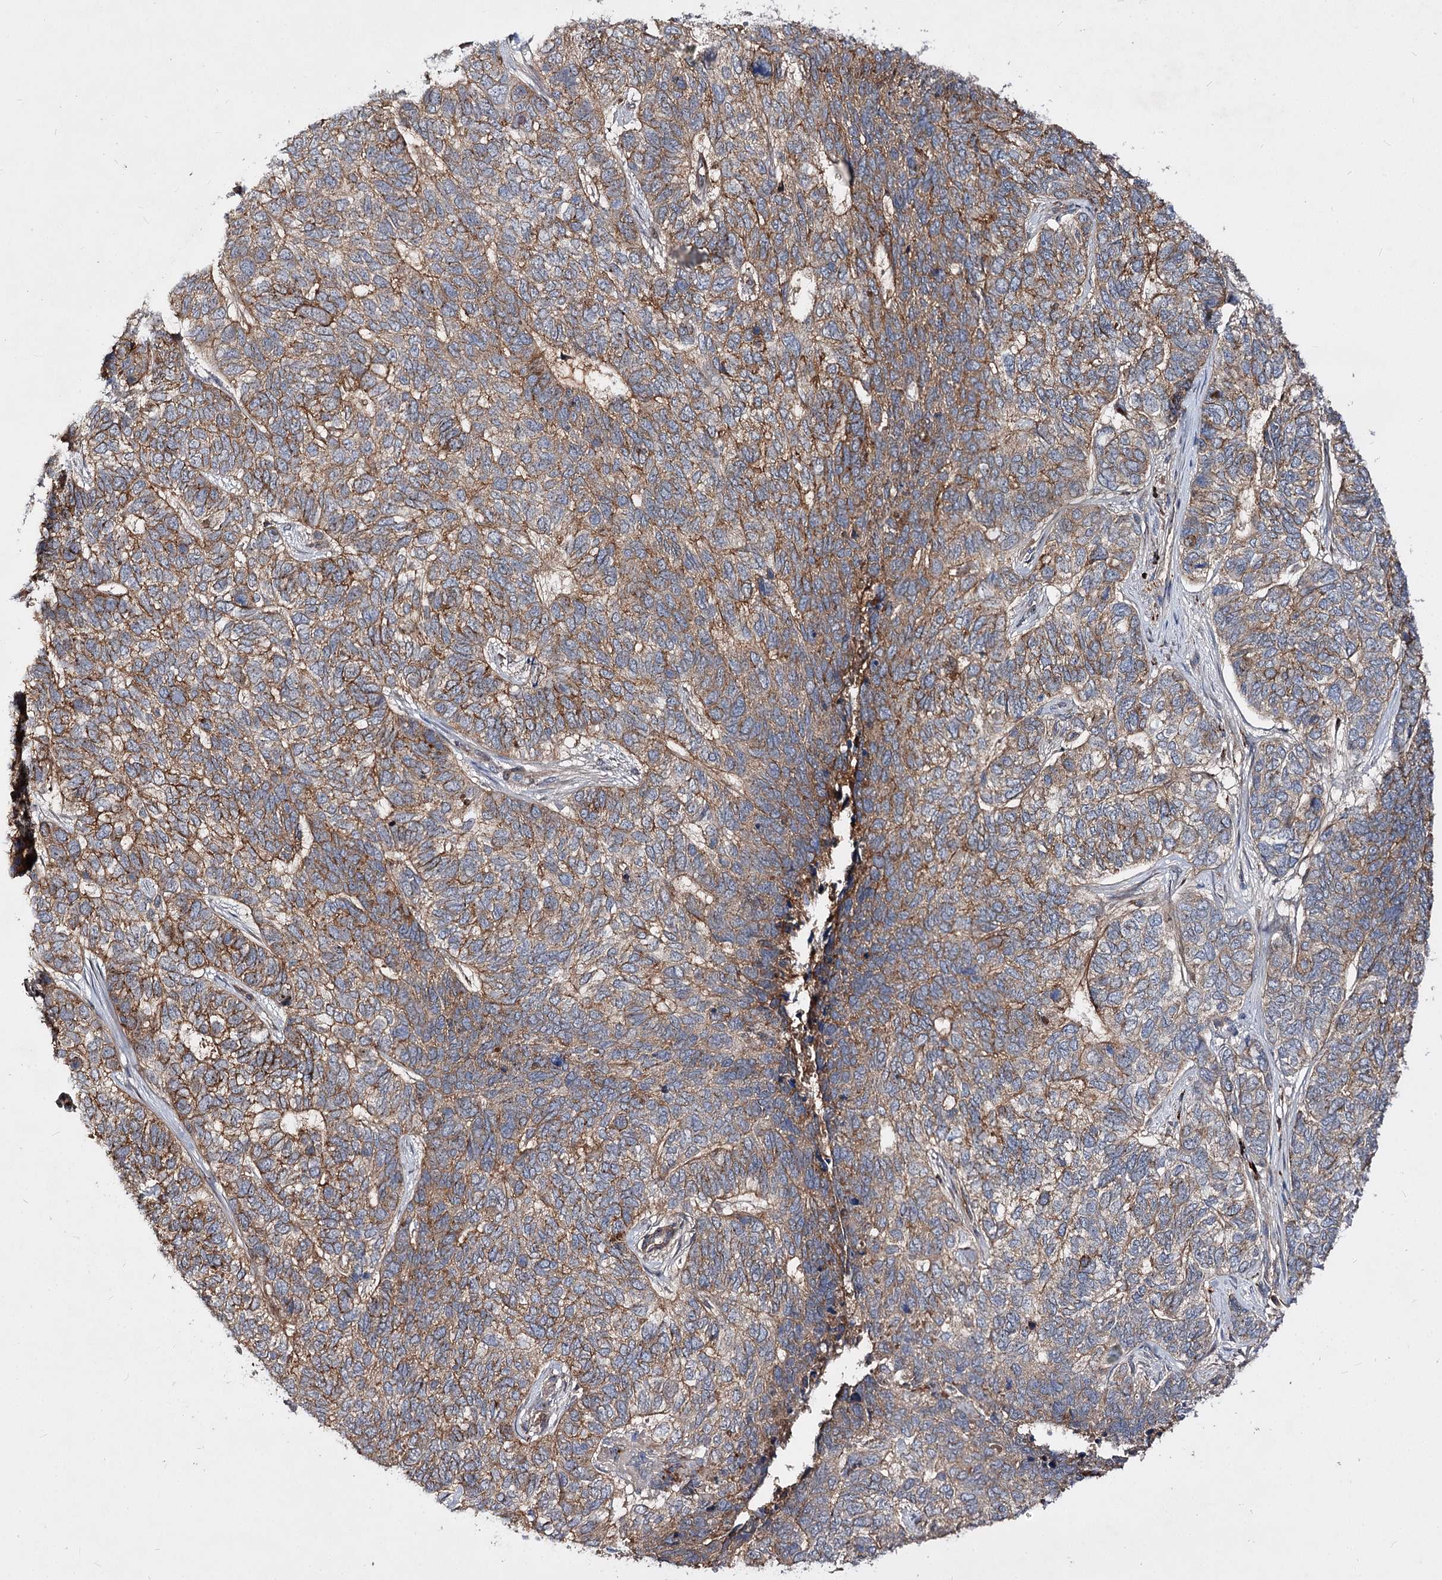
{"staining": {"intensity": "moderate", "quantity": ">75%", "location": "cytoplasmic/membranous"}, "tissue": "skin cancer", "cell_type": "Tumor cells", "image_type": "cancer", "snomed": [{"axis": "morphology", "description": "Basal cell carcinoma"}, {"axis": "topography", "description": "Skin"}], "caption": "Skin cancer stained with a brown dye exhibits moderate cytoplasmic/membranous positive staining in about >75% of tumor cells.", "gene": "MINDY3", "patient": {"sex": "female", "age": 65}}